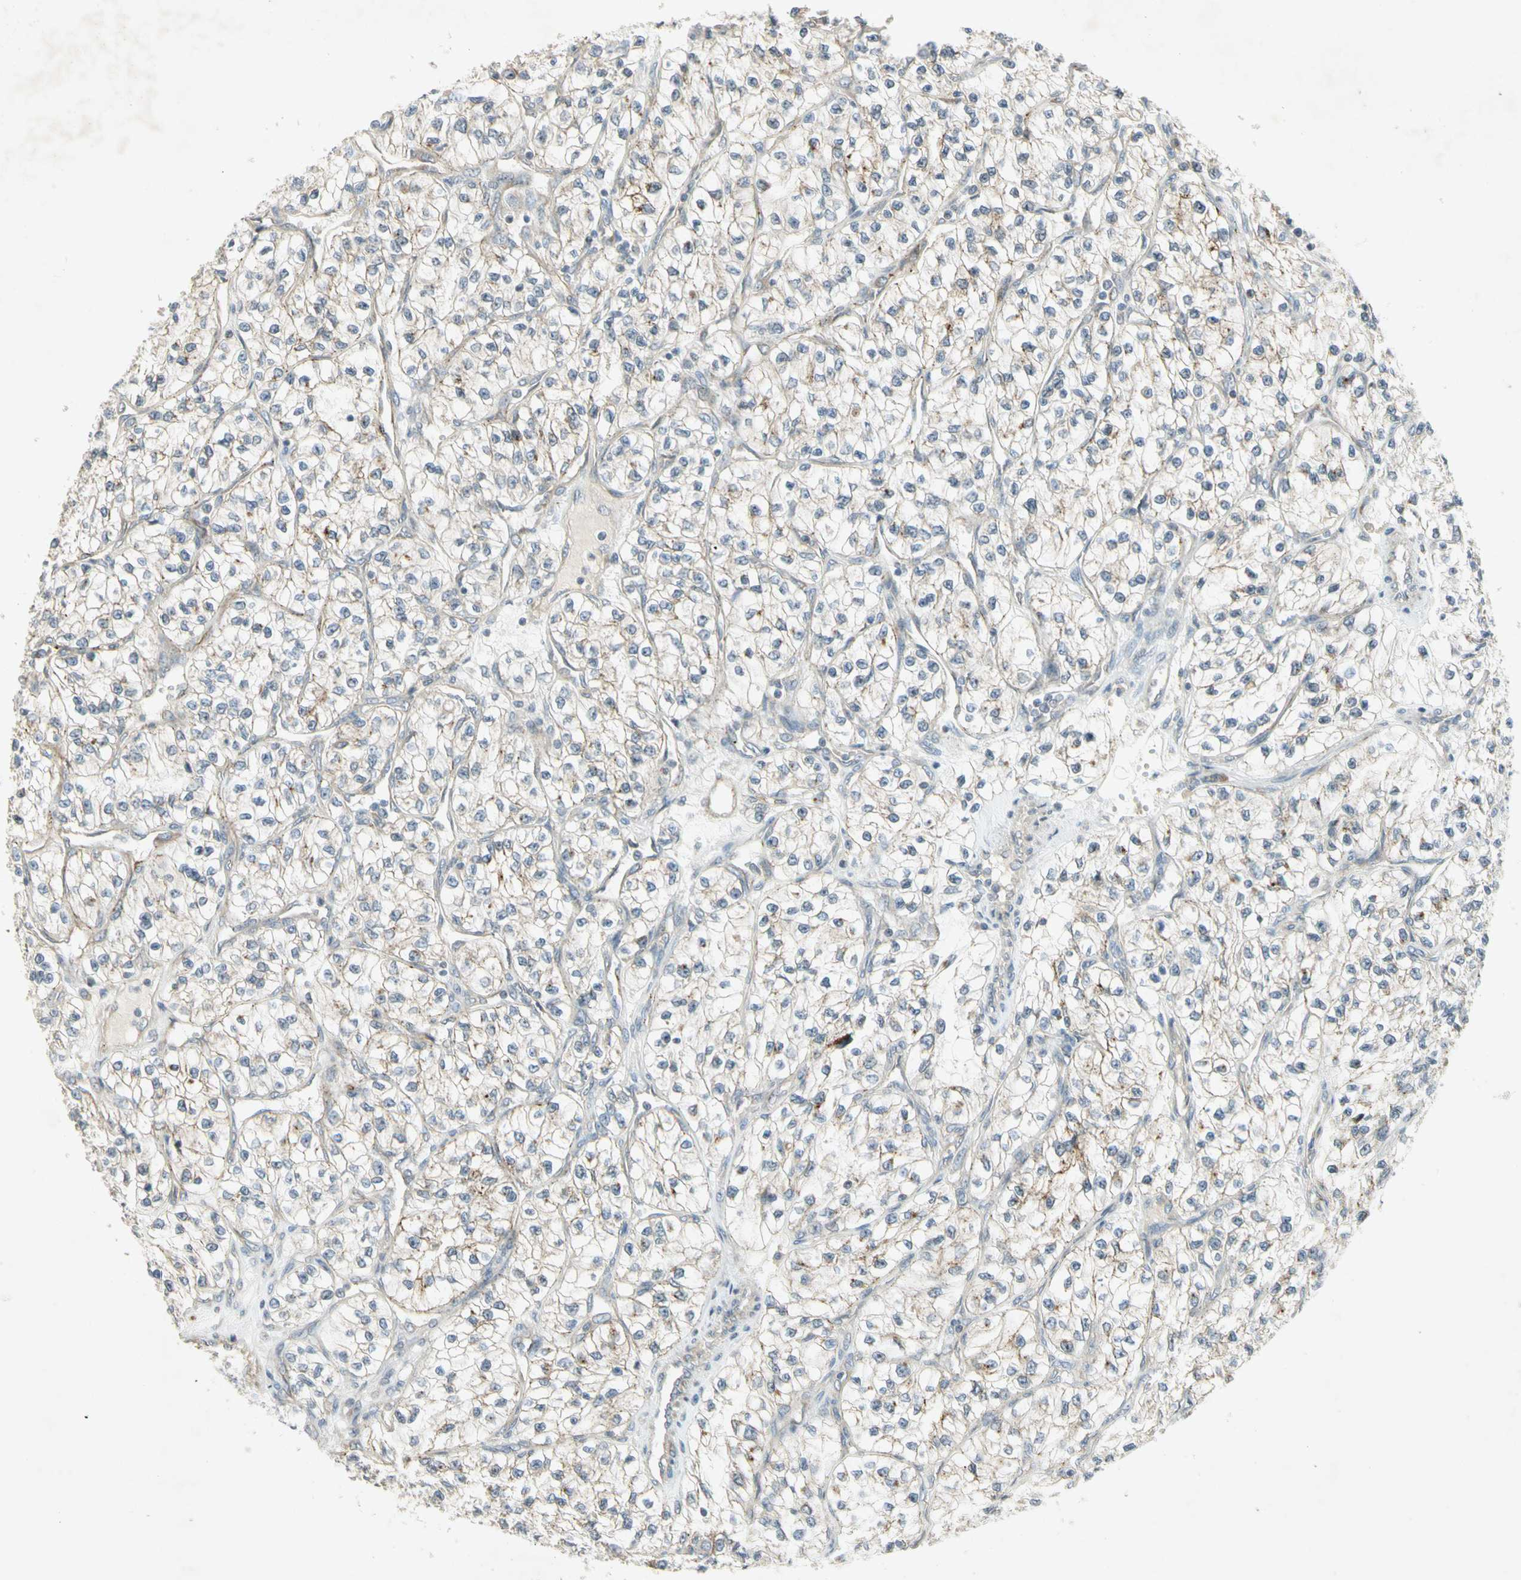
{"staining": {"intensity": "weak", "quantity": "<25%", "location": "cytoplasmic/membranous"}, "tissue": "renal cancer", "cell_type": "Tumor cells", "image_type": "cancer", "snomed": [{"axis": "morphology", "description": "Adenocarcinoma, NOS"}, {"axis": "topography", "description": "Kidney"}], "caption": "The micrograph reveals no staining of tumor cells in renal cancer. (DAB immunohistochemistry (IHC) visualized using brightfield microscopy, high magnification).", "gene": "ETF1", "patient": {"sex": "female", "age": 57}}